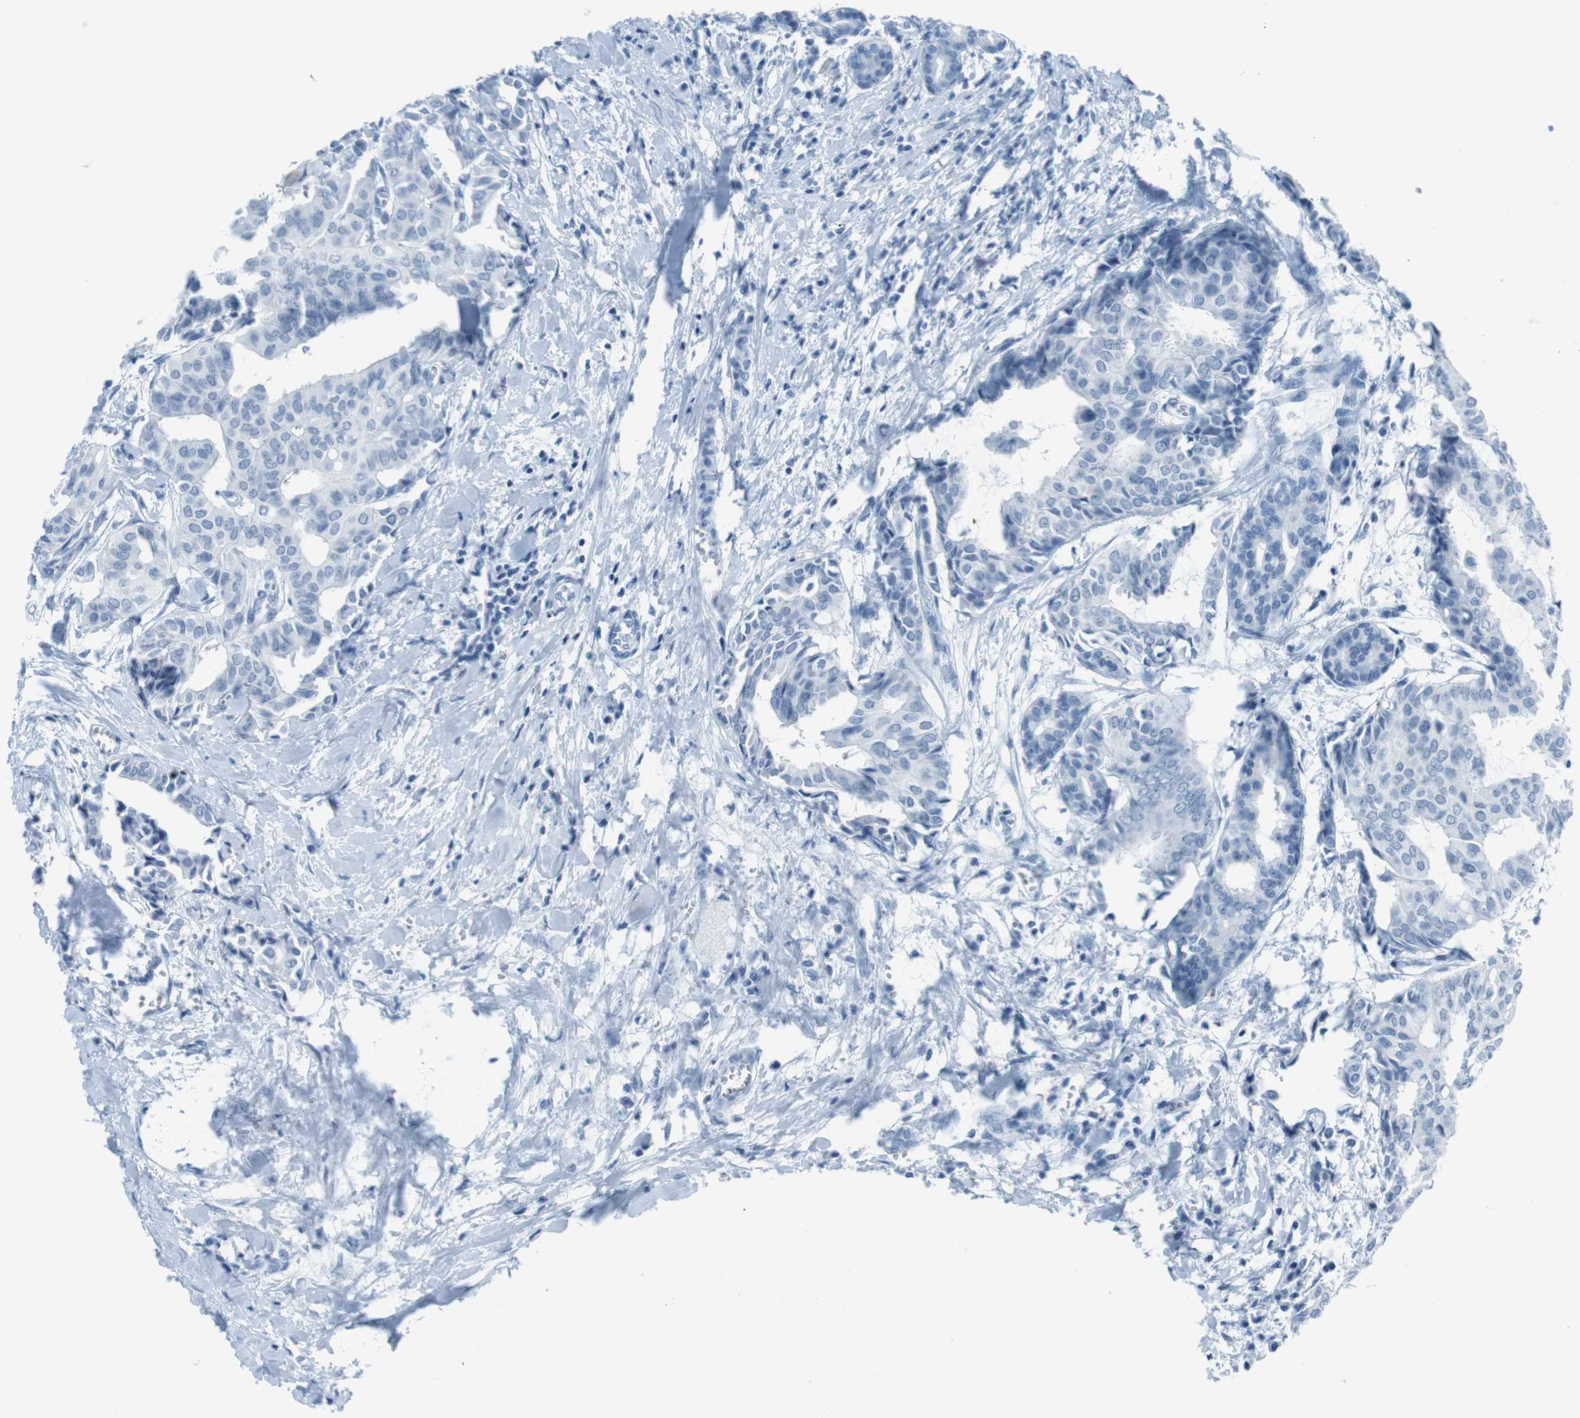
{"staining": {"intensity": "negative", "quantity": "none", "location": "none"}, "tissue": "head and neck cancer", "cell_type": "Tumor cells", "image_type": "cancer", "snomed": [{"axis": "morphology", "description": "Adenocarcinoma, NOS"}, {"axis": "topography", "description": "Salivary gland"}, {"axis": "topography", "description": "Head-Neck"}], "caption": "The photomicrograph demonstrates no staining of tumor cells in adenocarcinoma (head and neck).", "gene": "TMEM207", "patient": {"sex": "female", "age": 59}}